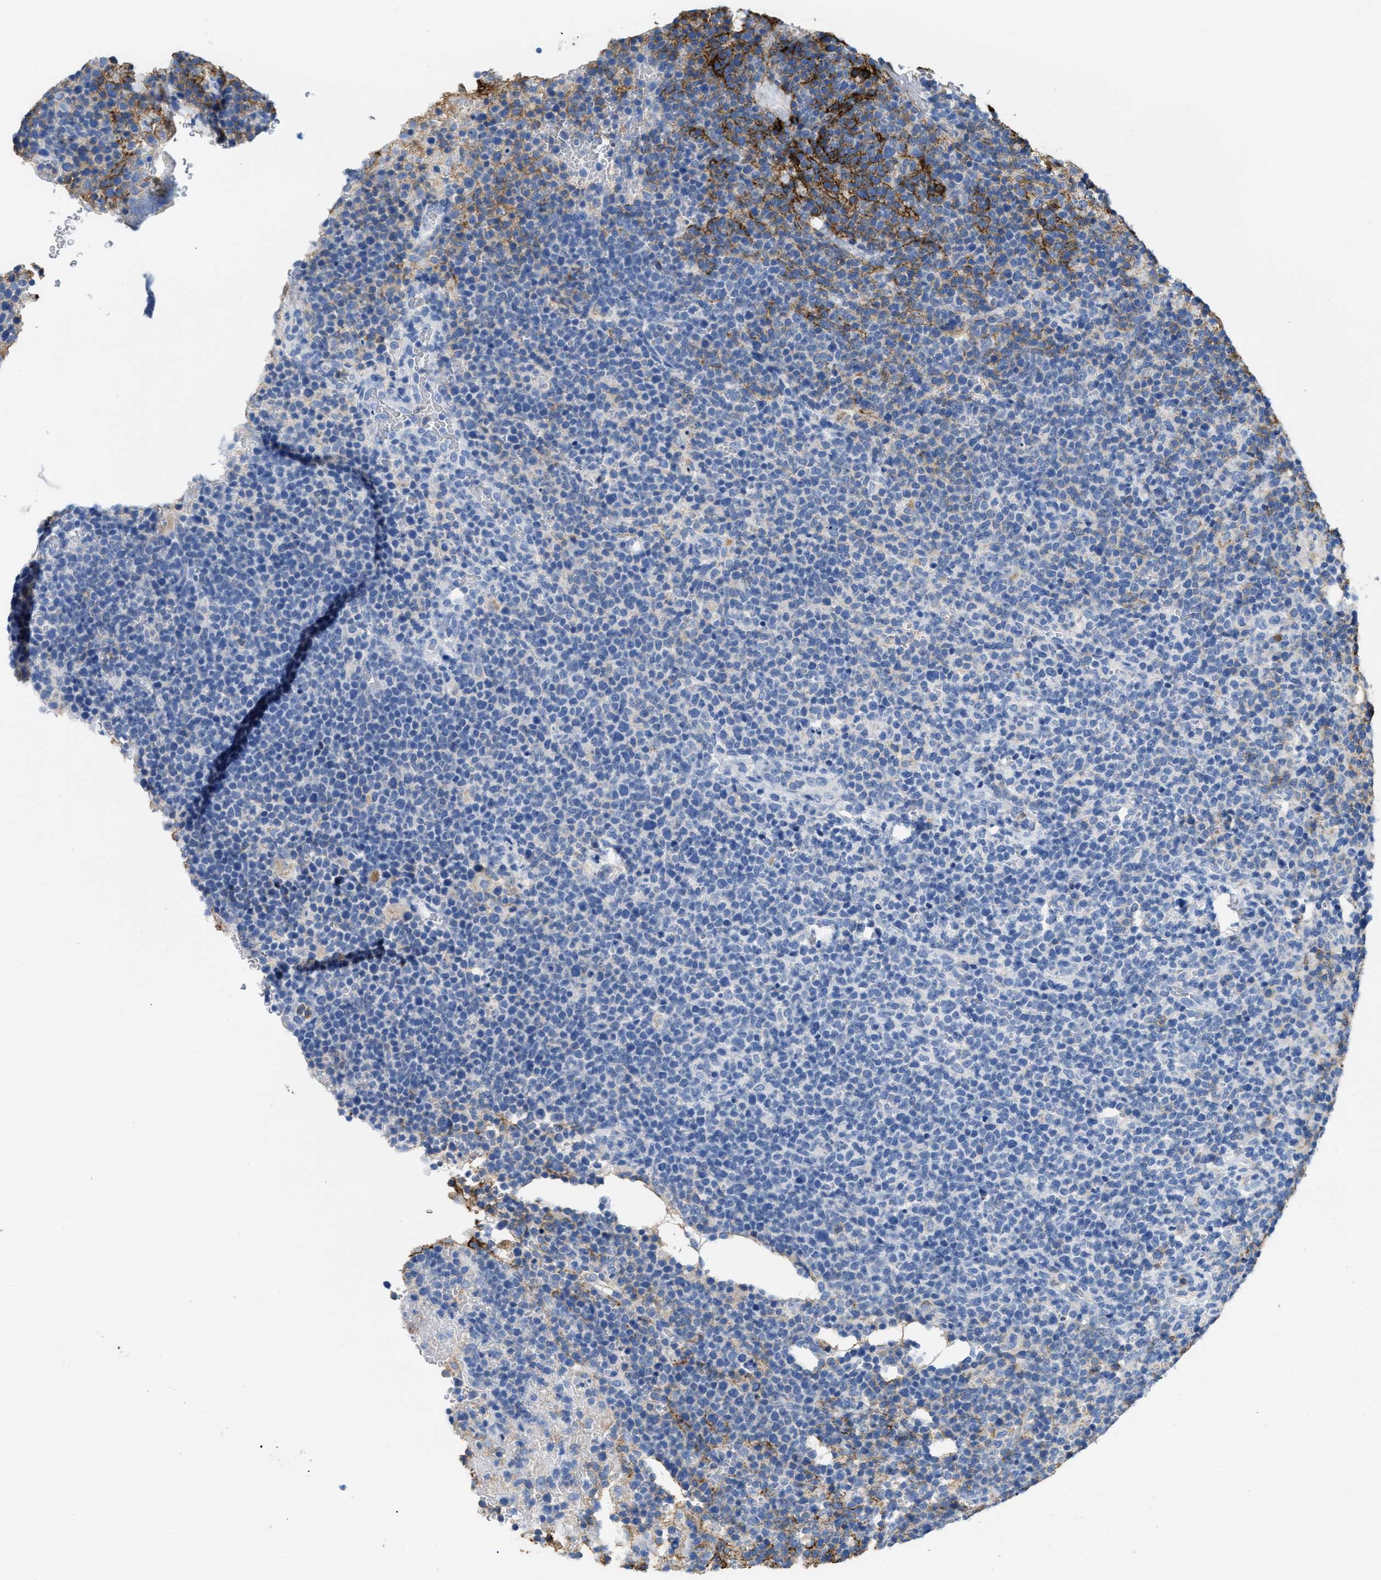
{"staining": {"intensity": "moderate", "quantity": "<25%", "location": "cytoplasmic/membranous"}, "tissue": "lymphoma", "cell_type": "Tumor cells", "image_type": "cancer", "snomed": [{"axis": "morphology", "description": "Malignant lymphoma, non-Hodgkin's type, High grade"}, {"axis": "topography", "description": "Lymph node"}], "caption": "An image of lymphoma stained for a protein reveals moderate cytoplasmic/membranous brown staining in tumor cells.", "gene": "CR1", "patient": {"sex": "male", "age": 61}}